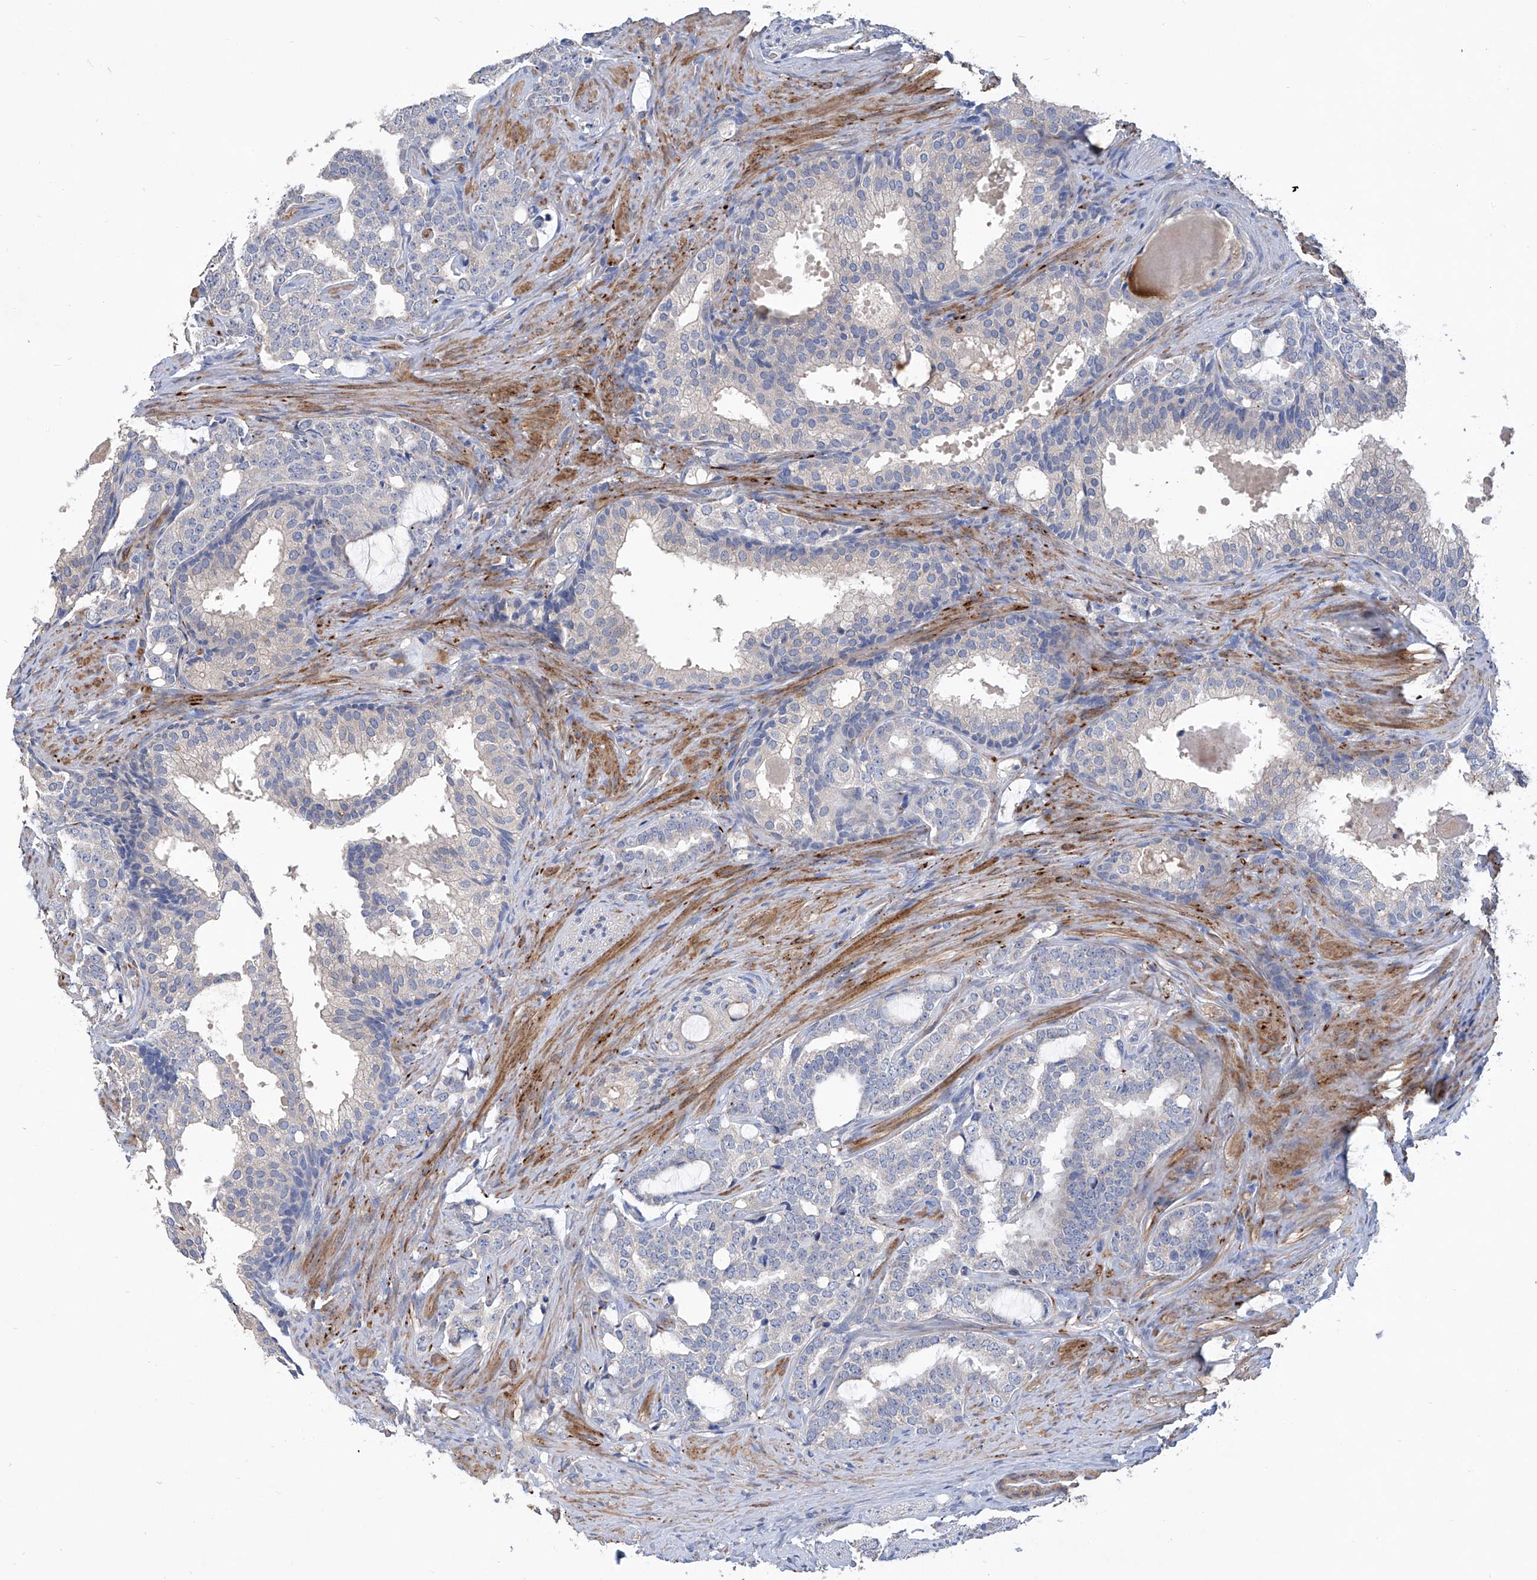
{"staining": {"intensity": "negative", "quantity": "none", "location": "none"}, "tissue": "prostate cancer", "cell_type": "Tumor cells", "image_type": "cancer", "snomed": [{"axis": "morphology", "description": "Adenocarcinoma, High grade"}, {"axis": "topography", "description": "Prostate"}], "caption": "Immunohistochemistry of human prostate cancer (adenocarcinoma (high-grade)) reveals no staining in tumor cells. Brightfield microscopy of IHC stained with DAB (3,3'-diaminobenzidine) (brown) and hematoxylin (blue), captured at high magnification.", "gene": "GPT", "patient": {"sex": "male", "age": 64}}